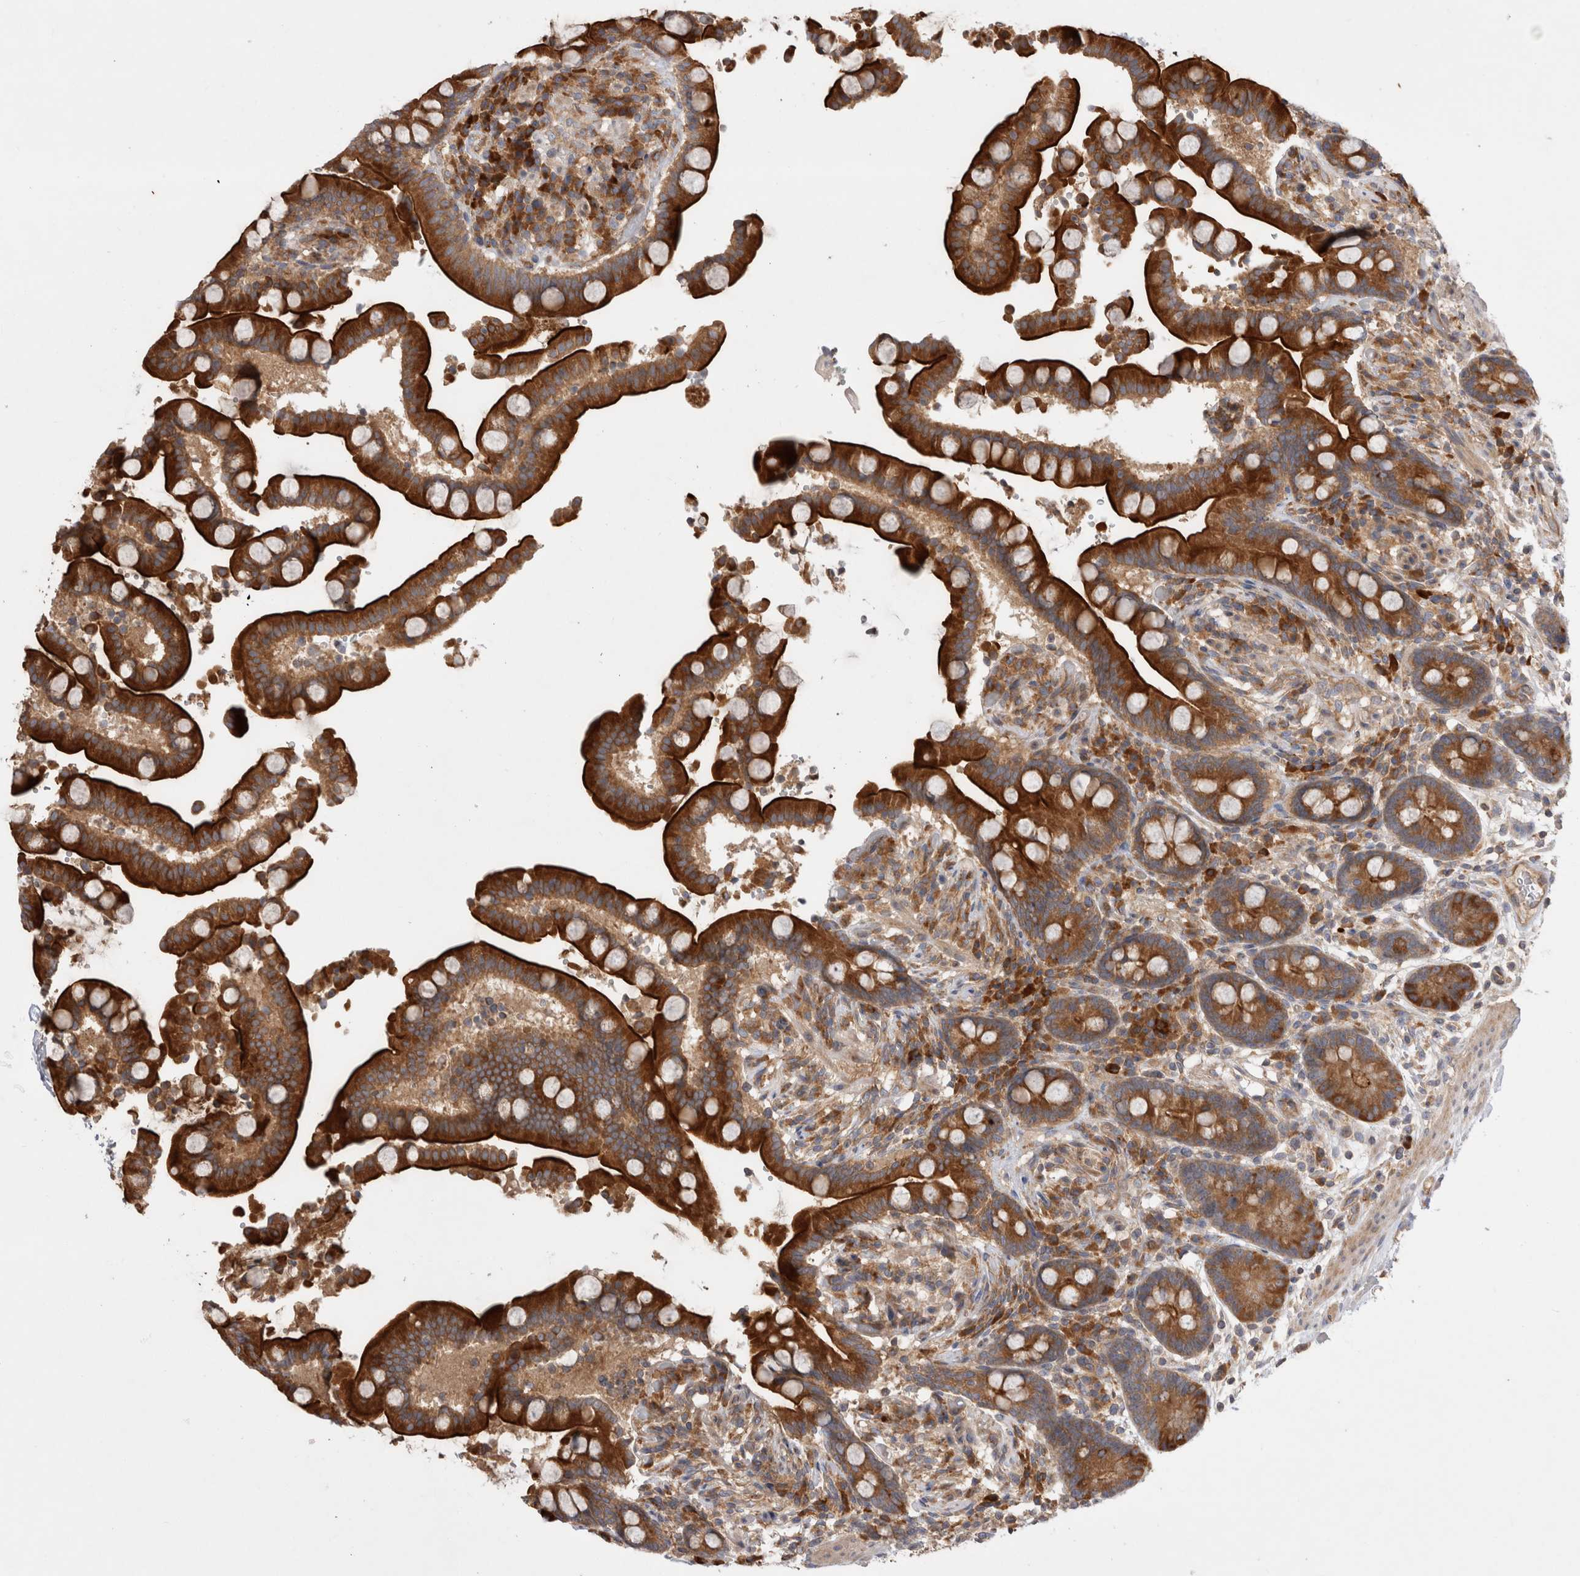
{"staining": {"intensity": "moderate", "quantity": ">75%", "location": "cytoplasmic/membranous"}, "tissue": "colon", "cell_type": "Endothelial cells", "image_type": "normal", "snomed": [{"axis": "morphology", "description": "Normal tissue, NOS"}, {"axis": "topography", "description": "Colon"}], "caption": "Protein analysis of normal colon exhibits moderate cytoplasmic/membranous staining in approximately >75% of endothelial cells.", "gene": "PDCD10", "patient": {"sex": "male", "age": 73}}